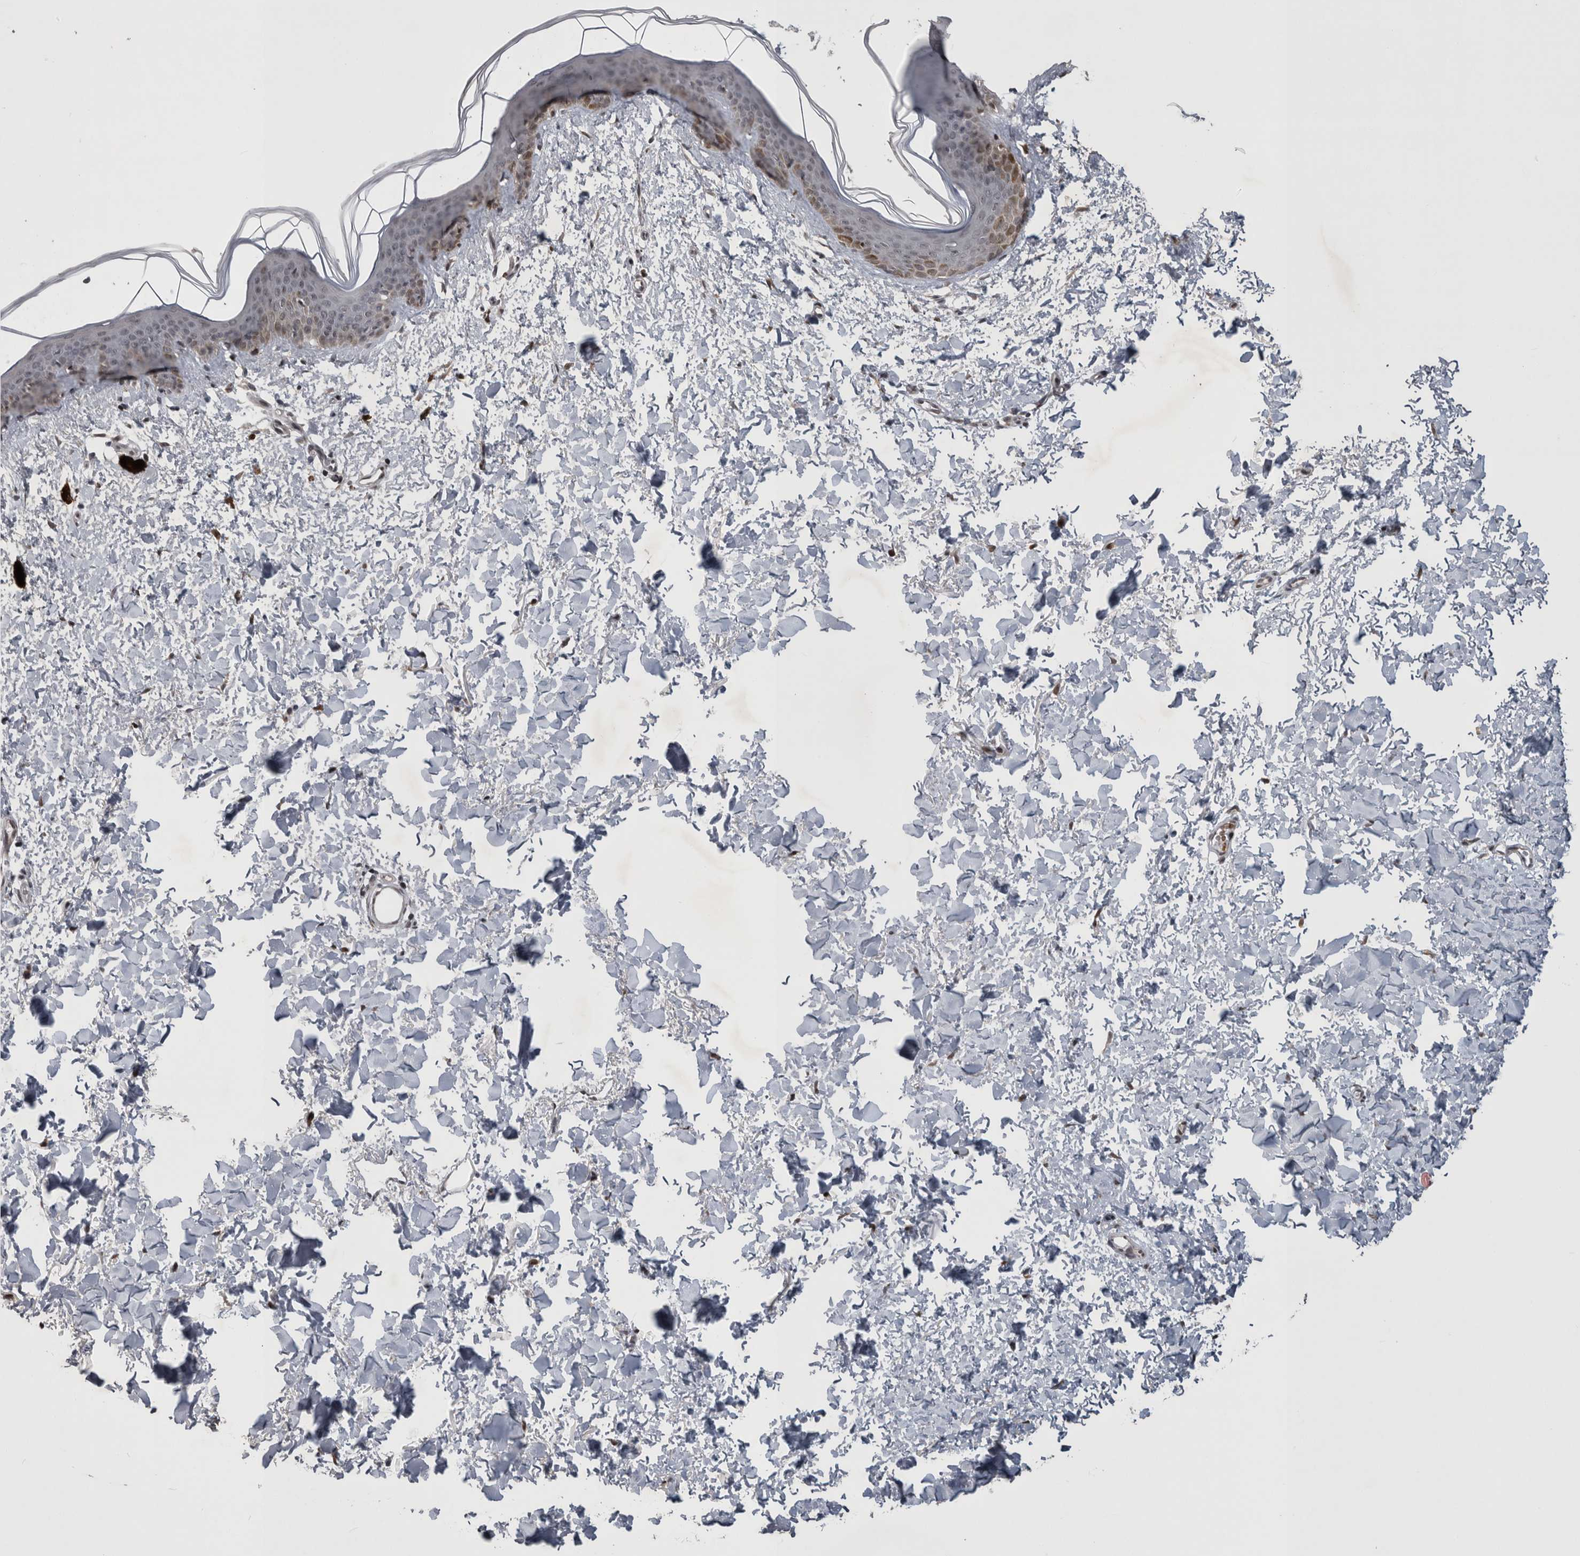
{"staining": {"intensity": "negative", "quantity": "none", "location": "none"}, "tissue": "skin", "cell_type": "Fibroblasts", "image_type": "normal", "snomed": [{"axis": "morphology", "description": "Normal tissue, NOS"}, {"axis": "topography", "description": "Skin"}], "caption": "IHC image of unremarkable skin stained for a protein (brown), which displays no staining in fibroblasts.", "gene": "IFI44", "patient": {"sex": "female", "age": 46}}